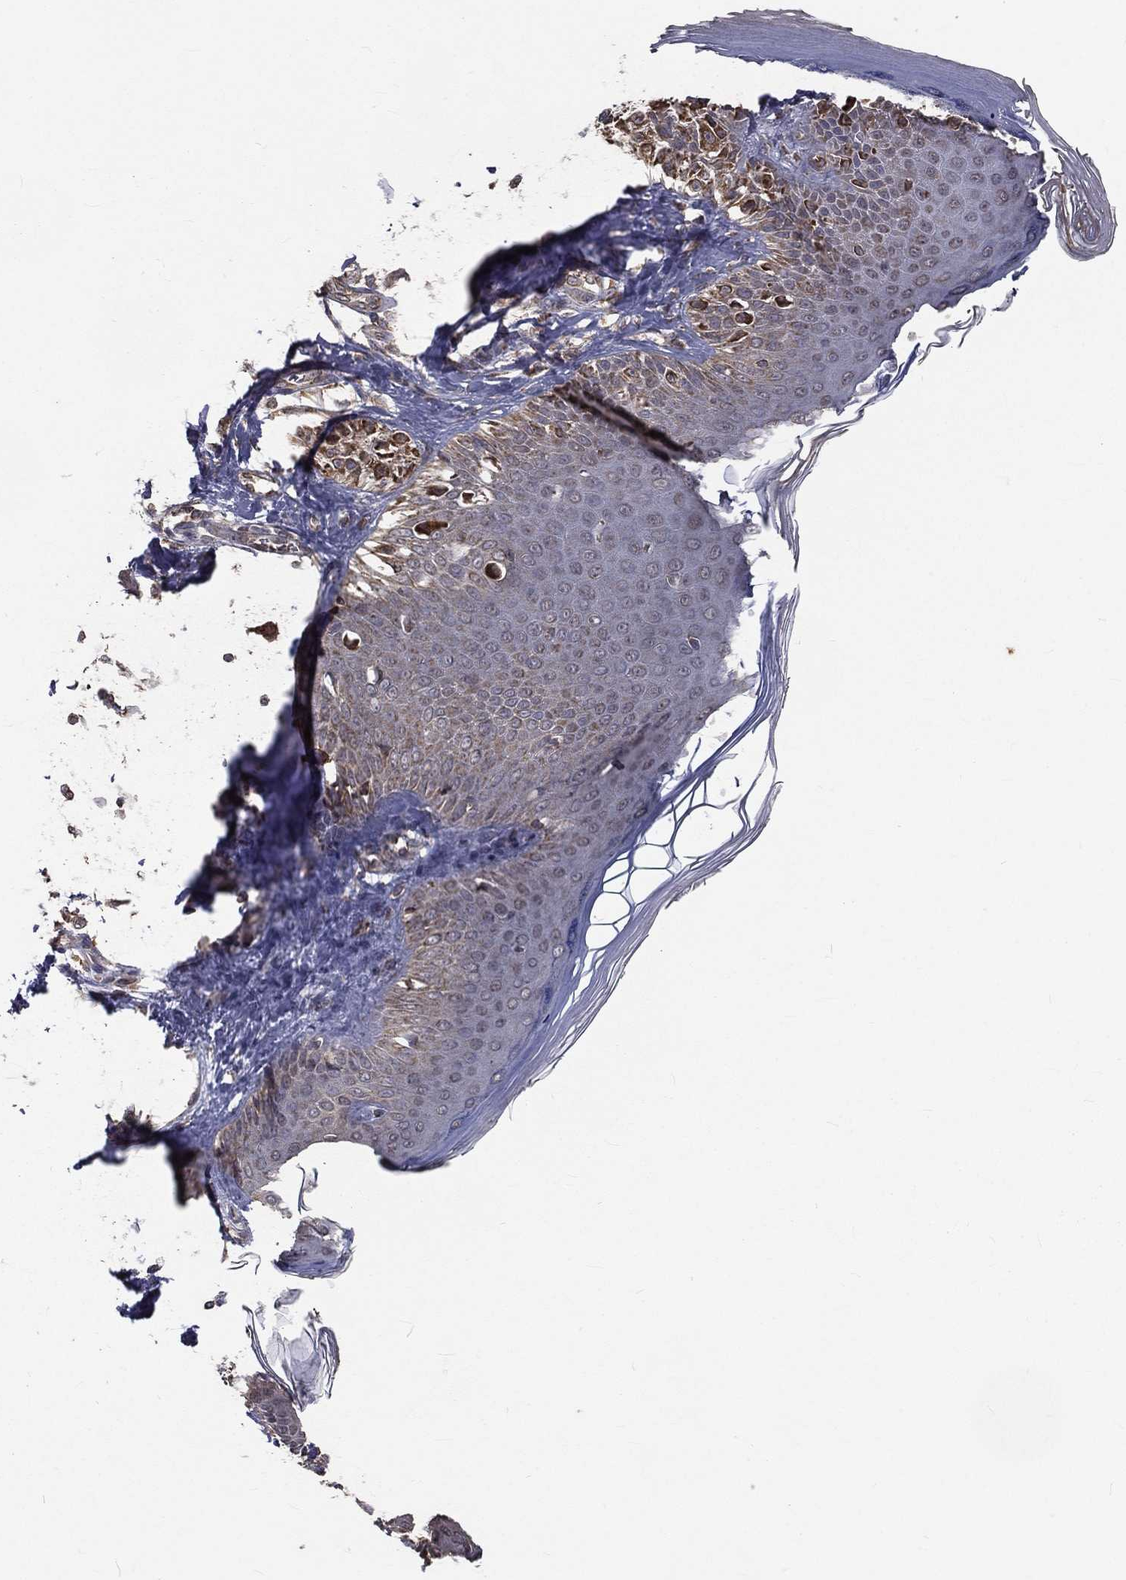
{"staining": {"intensity": "moderate", "quantity": ">75%", "location": "cytoplasmic/membranous"}, "tissue": "melanoma", "cell_type": "Tumor cells", "image_type": "cancer", "snomed": [{"axis": "morphology", "description": "Malignant melanoma, NOS"}, {"axis": "topography", "description": "Skin"}], "caption": "A micrograph of malignant melanoma stained for a protein displays moderate cytoplasmic/membranous brown staining in tumor cells. (Brightfield microscopy of DAB IHC at high magnification).", "gene": "MRPL46", "patient": {"sex": "male", "age": 61}}